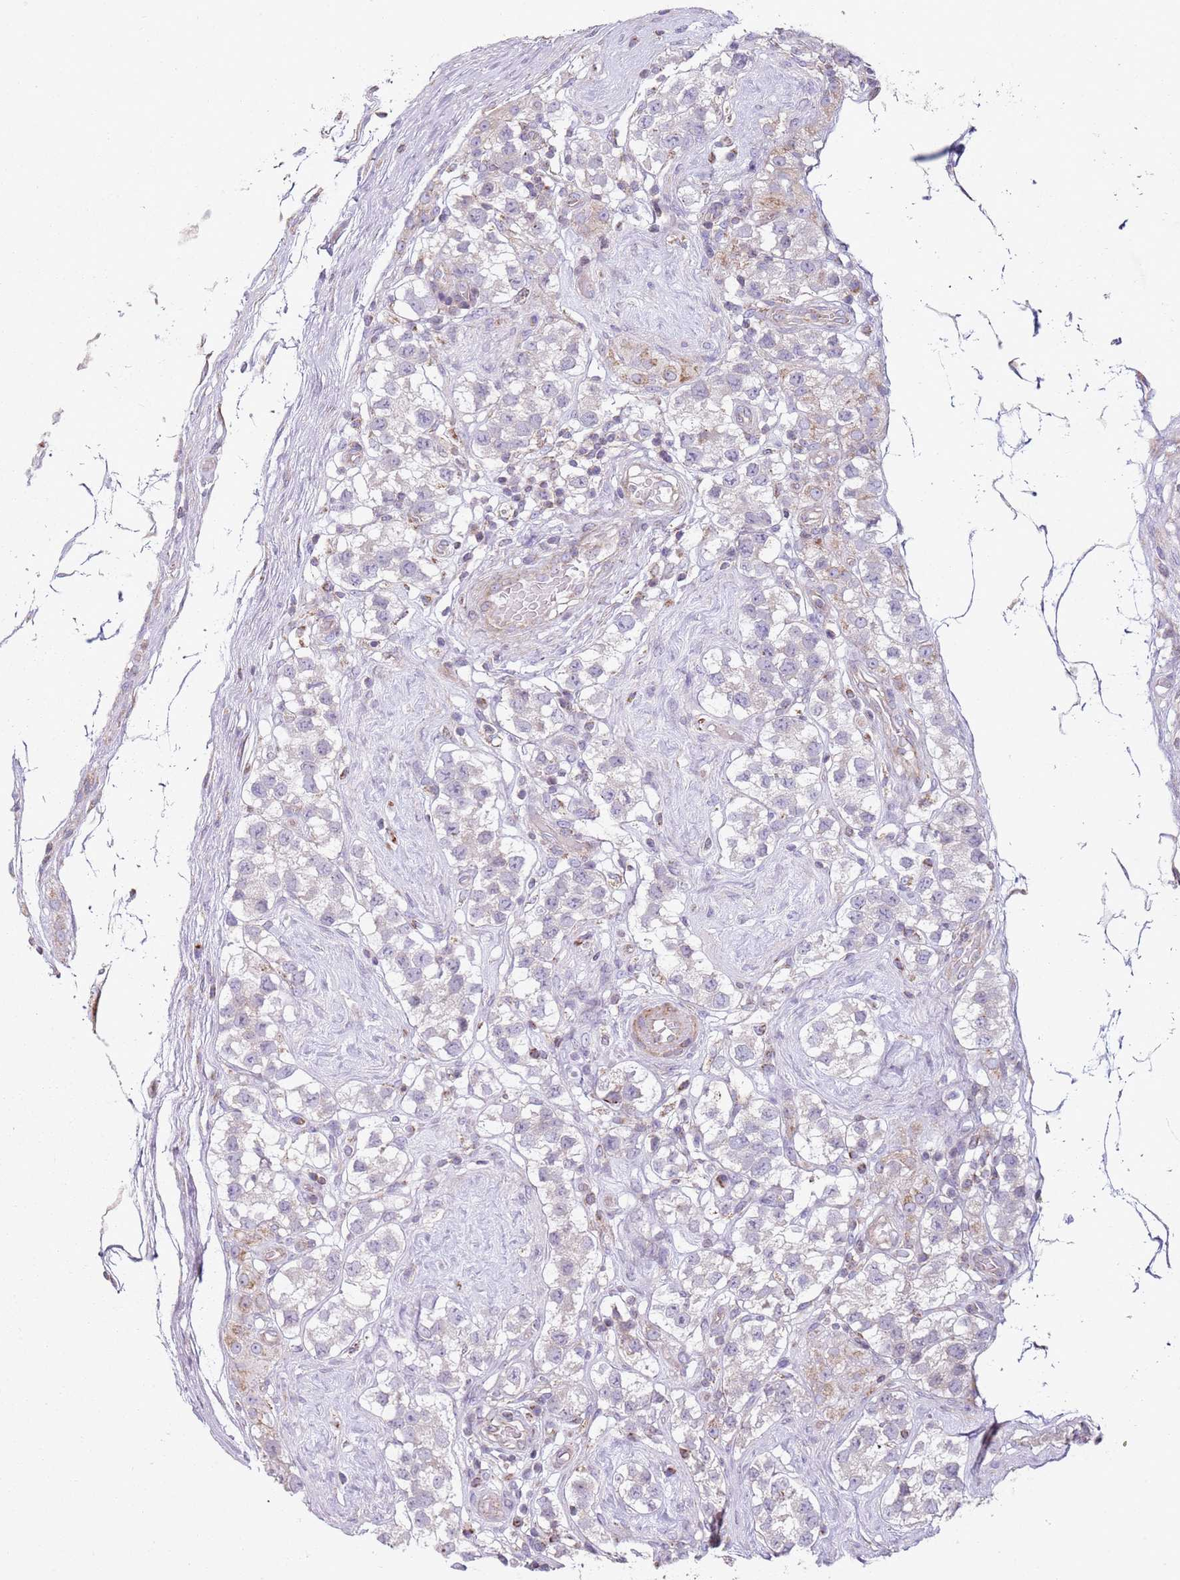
{"staining": {"intensity": "negative", "quantity": "none", "location": "none"}, "tissue": "testis cancer", "cell_type": "Tumor cells", "image_type": "cancer", "snomed": [{"axis": "morphology", "description": "Seminoma, NOS"}, {"axis": "topography", "description": "Testis"}], "caption": "IHC image of human testis cancer (seminoma) stained for a protein (brown), which exhibits no positivity in tumor cells. (DAB IHC visualized using brightfield microscopy, high magnification).", "gene": "GAS8", "patient": {"sex": "male", "age": 34}}